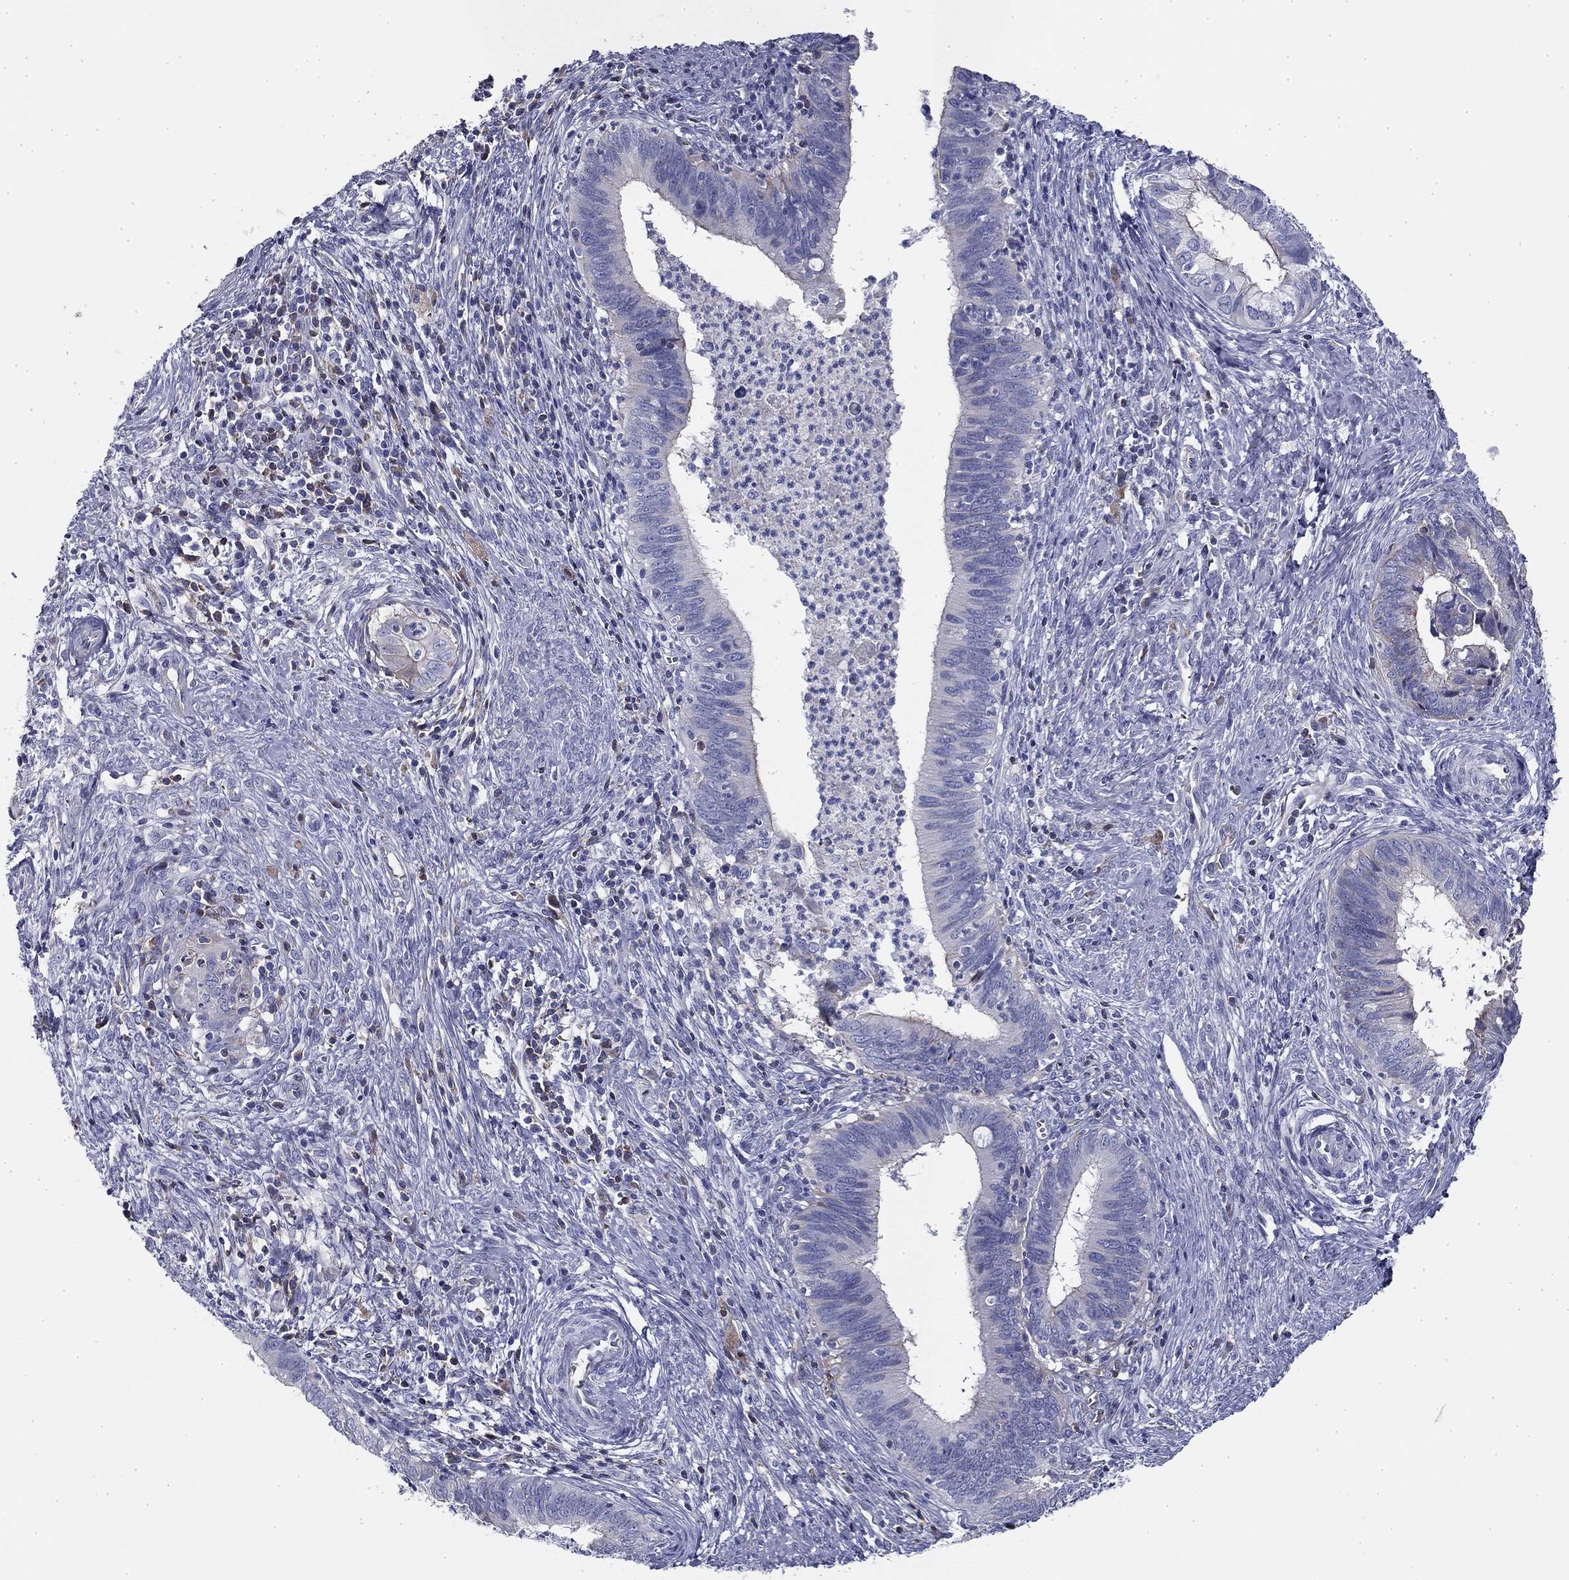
{"staining": {"intensity": "negative", "quantity": "none", "location": "none"}, "tissue": "cervical cancer", "cell_type": "Tumor cells", "image_type": "cancer", "snomed": [{"axis": "morphology", "description": "Adenocarcinoma, NOS"}, {"axis": "topography", "description": "Cervix"}], "caption": "Cervical cancer (adenocarcinoma) stained for a protein using IHC exhibits no positivity tumor cells.", "gene": "CPLX4", "patient": {"sex": "female", "age": 42}}